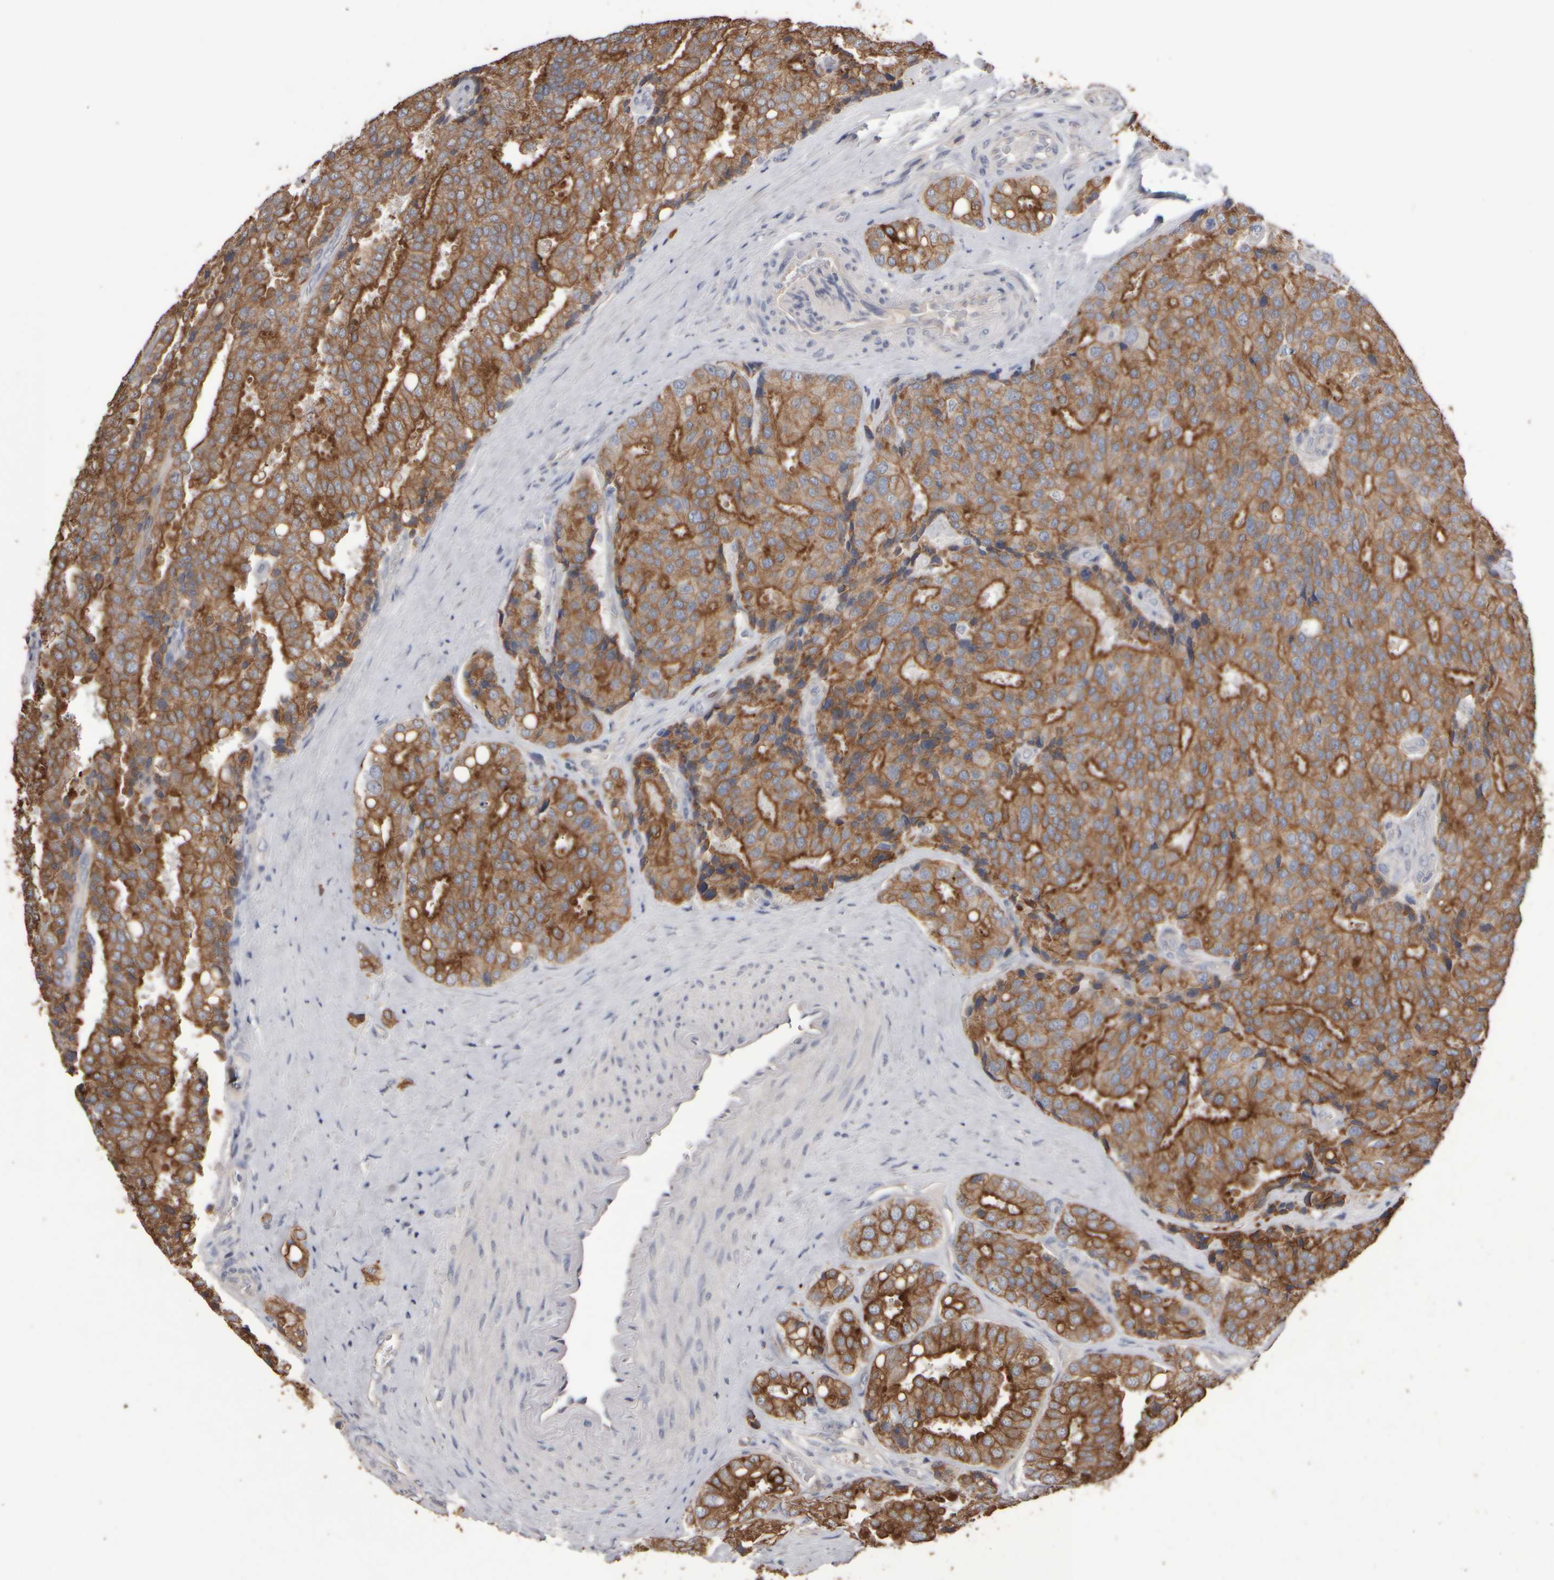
{"staining": {"intensity": "strong", "quantity": ">75%", "location": "cytoplasmic/membranous"}, "tissue": "prostate cancer", "cell_type": "Tumor cells", "image_type": "cancer", "snomed": [{"axis": "morphology", "description": "Adenocarcinoma, High grade"}, {"axis": "topography", "description": "Prostate"}], "caption": "Prostate cancer (adenocarcinoma (high-grade)) stained with immunohistochemistry (IHC) displays strong cytoplasmic/membranous expression in about >75% of tumor cells. The protein of interest is stained brown, and the nuclei are stained in blue (DAB IHC with brightfield microscopy, high magnification).", "gene": "EPHX2", "patient": {"sex": "male", "age": 50}}